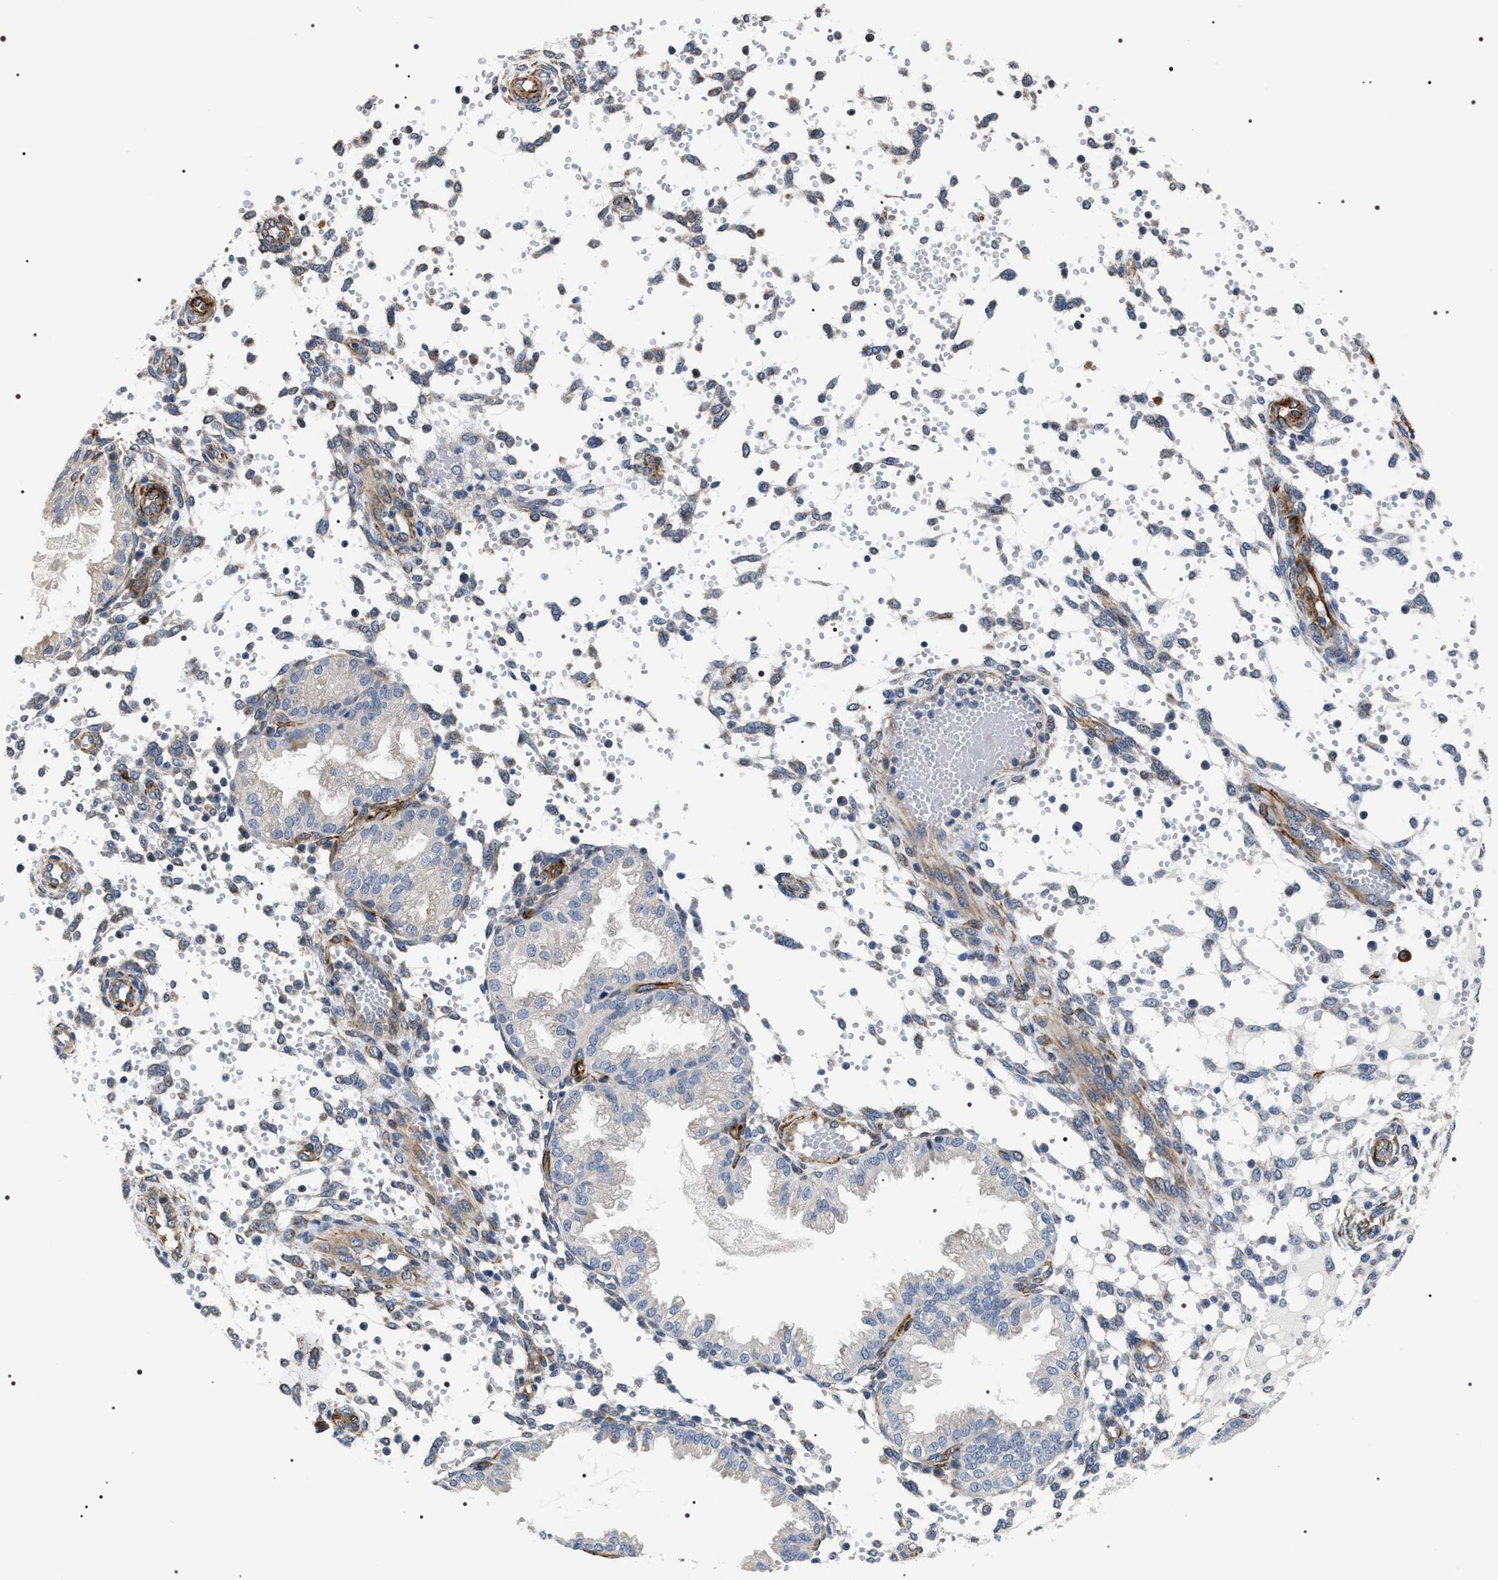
{"staining": {"intensity": "weak", "quantity": "<25%", "location": "cytoplasmic/membranous"}, "tissue": "endometrium", "cell_type": "Cells in endometrial stroma", "image_type": "normal", "snomed": [{"axis": "morphology", "description": "Normal tissue, NOS"}, {"axis": "topography", "description": "Endometrium"}], "caption": "There is no significant staining in cells in endometrial stroma of endometrium. (Brightfield microscopy of DAB immunohistochemistry at high magnification).", "gene": "PKD1L1", "patient": {"sex": "female", "age": 33}}